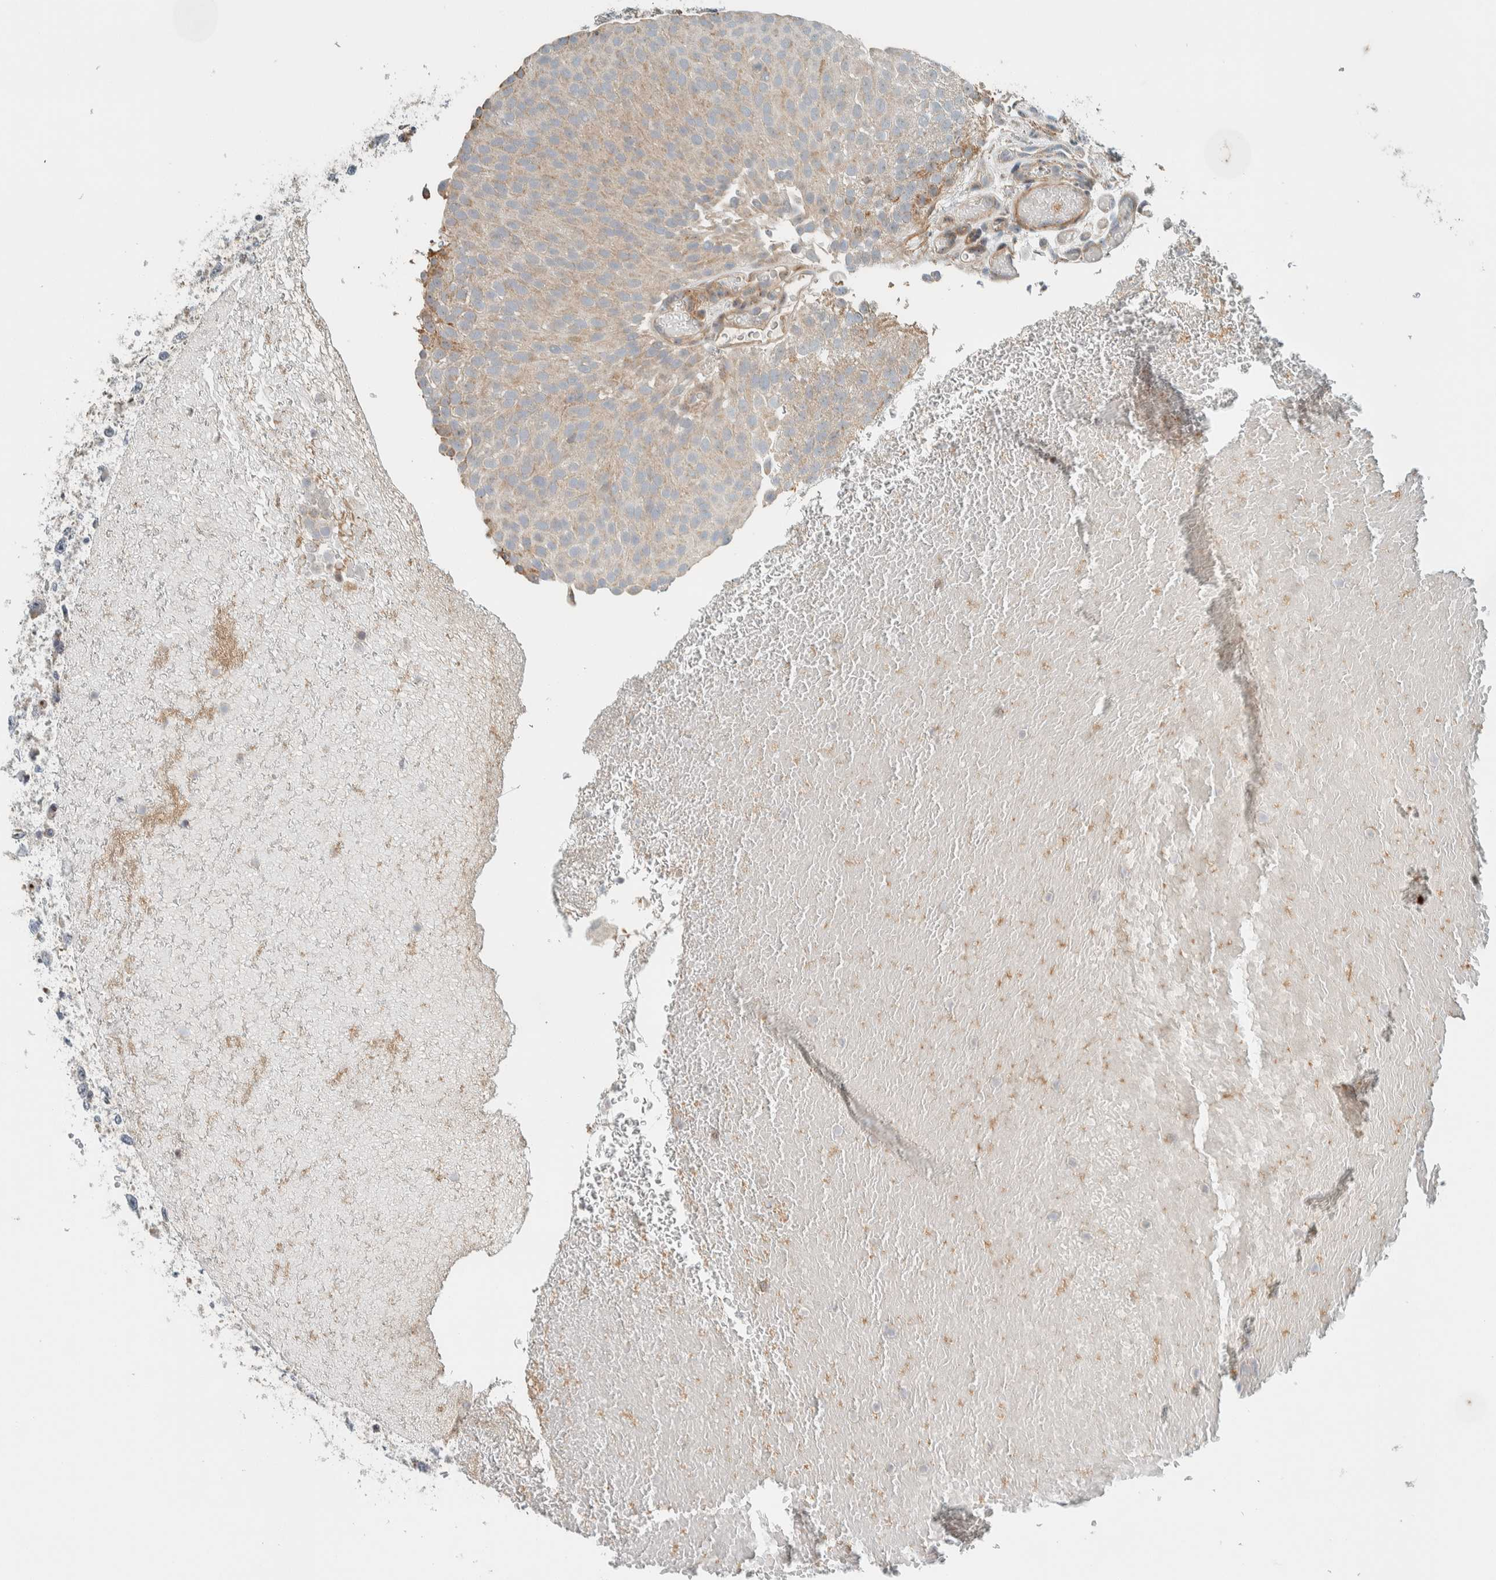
{"staining": {"intensity": "negative", "quantity": "none", "location": "none"}, "tissue": "urothelial cancer", "cell_type": "Tumor cells", "image_type": "cancer", "snomed": [{"axis": "morphology", "description": "Urothelial carcinoma, Low grade"}, {"axis": "topography", "description": "Urinary bladder"}], "caption": "Urothelial carcinoma (low-grade) stained for a protein using immunohistochemistry (IHC) reveals no positivity tumor cells.", "gene": "SLFN12L", "patient": {"sex": "male", "age": 78}}